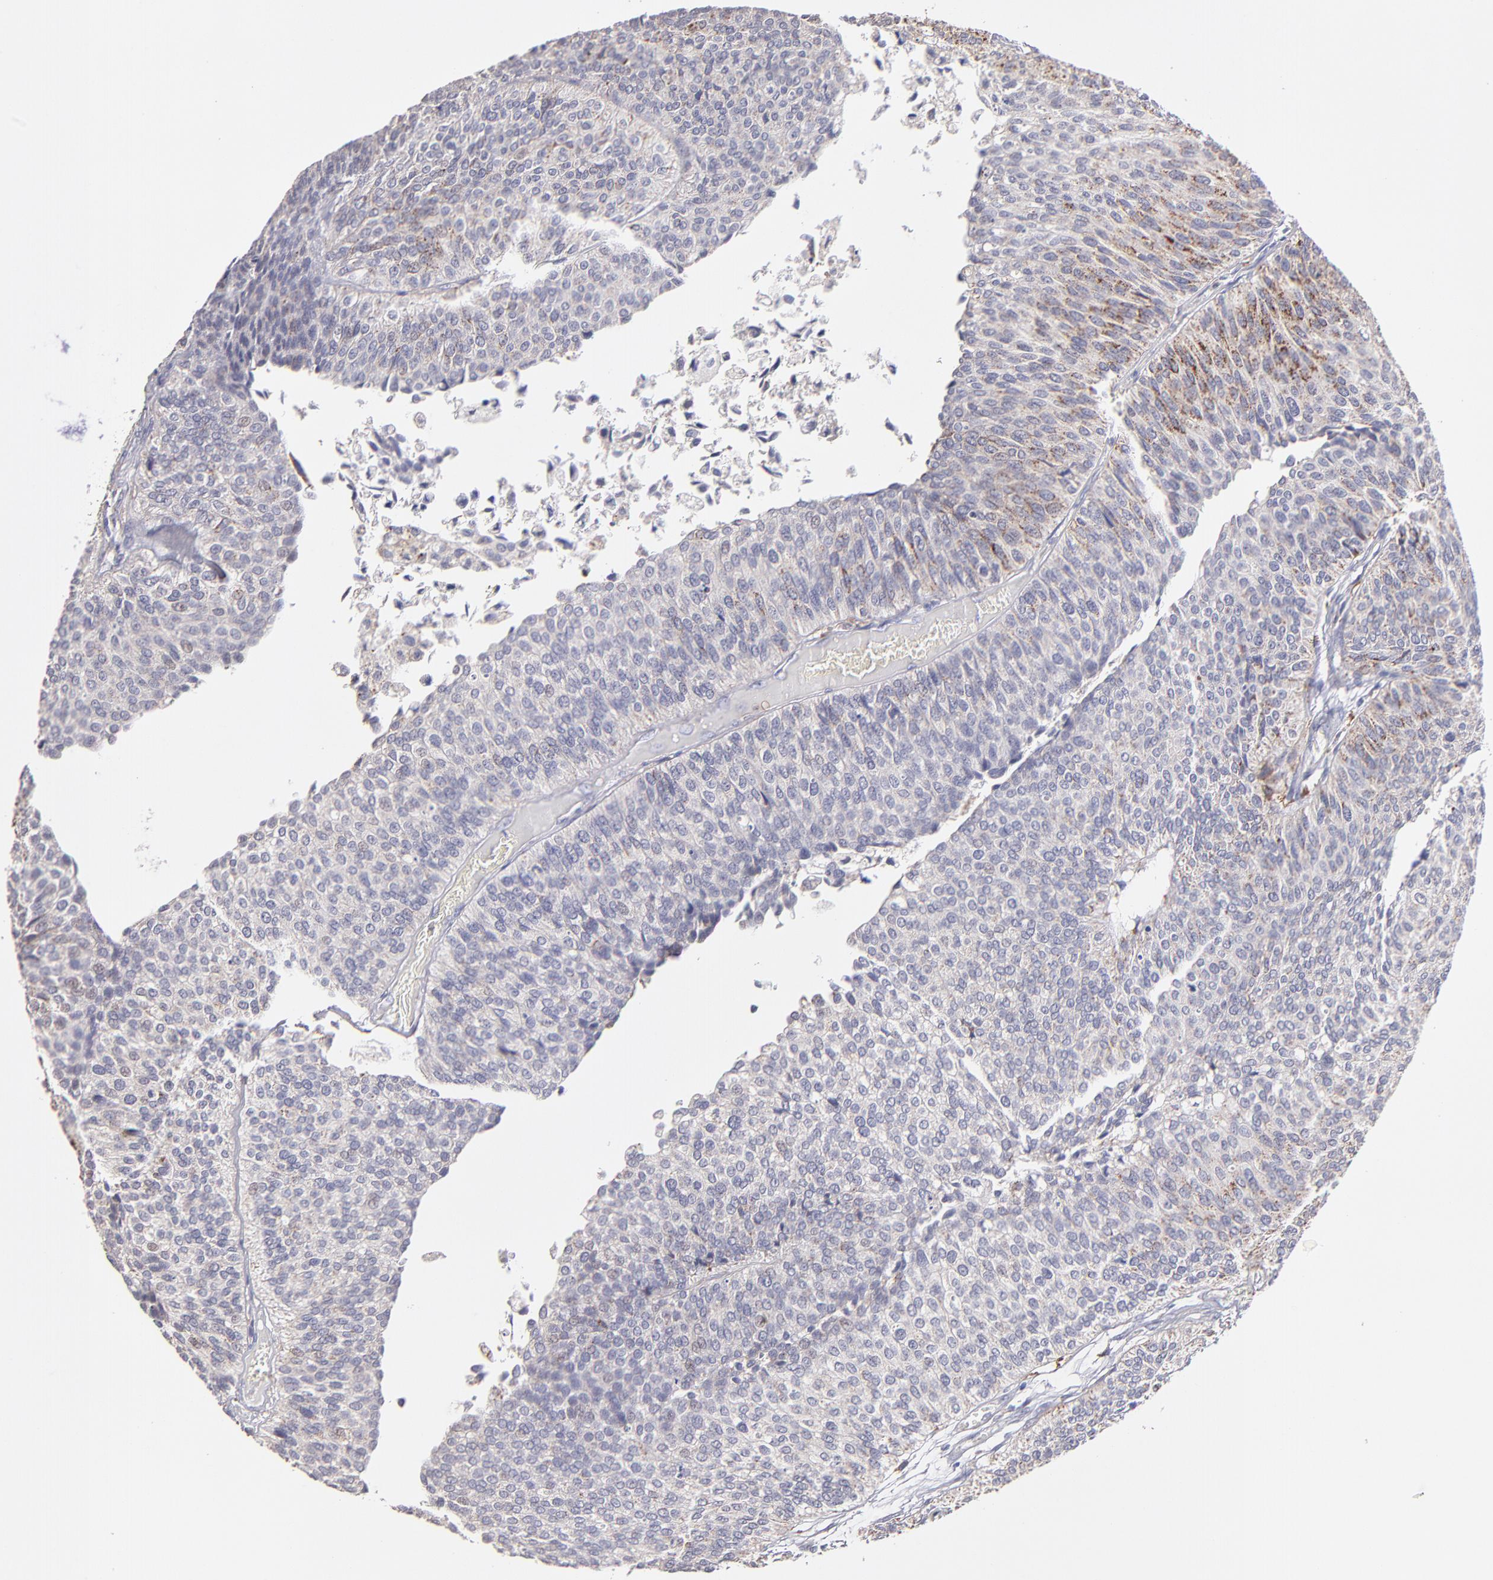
{"staining": {"intensity": "weak", "quantity": "<25%", "location": "cytoplasmic/membranous"}, "tissue": "urothelial cancer", "cell_type": "Tumor cells", "image_type": "cancer", "snomed": [{"axis": "morphology", "description": "Urothelial carcinoma, Low grade"}, {"axis": "topography", "description": "Urinary bladder"}], "caption": "This is a image of immunohistochemistry staining of urothelial cancer, which shows no positivity in tumor cells.", "gene": "GLDC", "patient": {"sex": "male", "age": 84}}